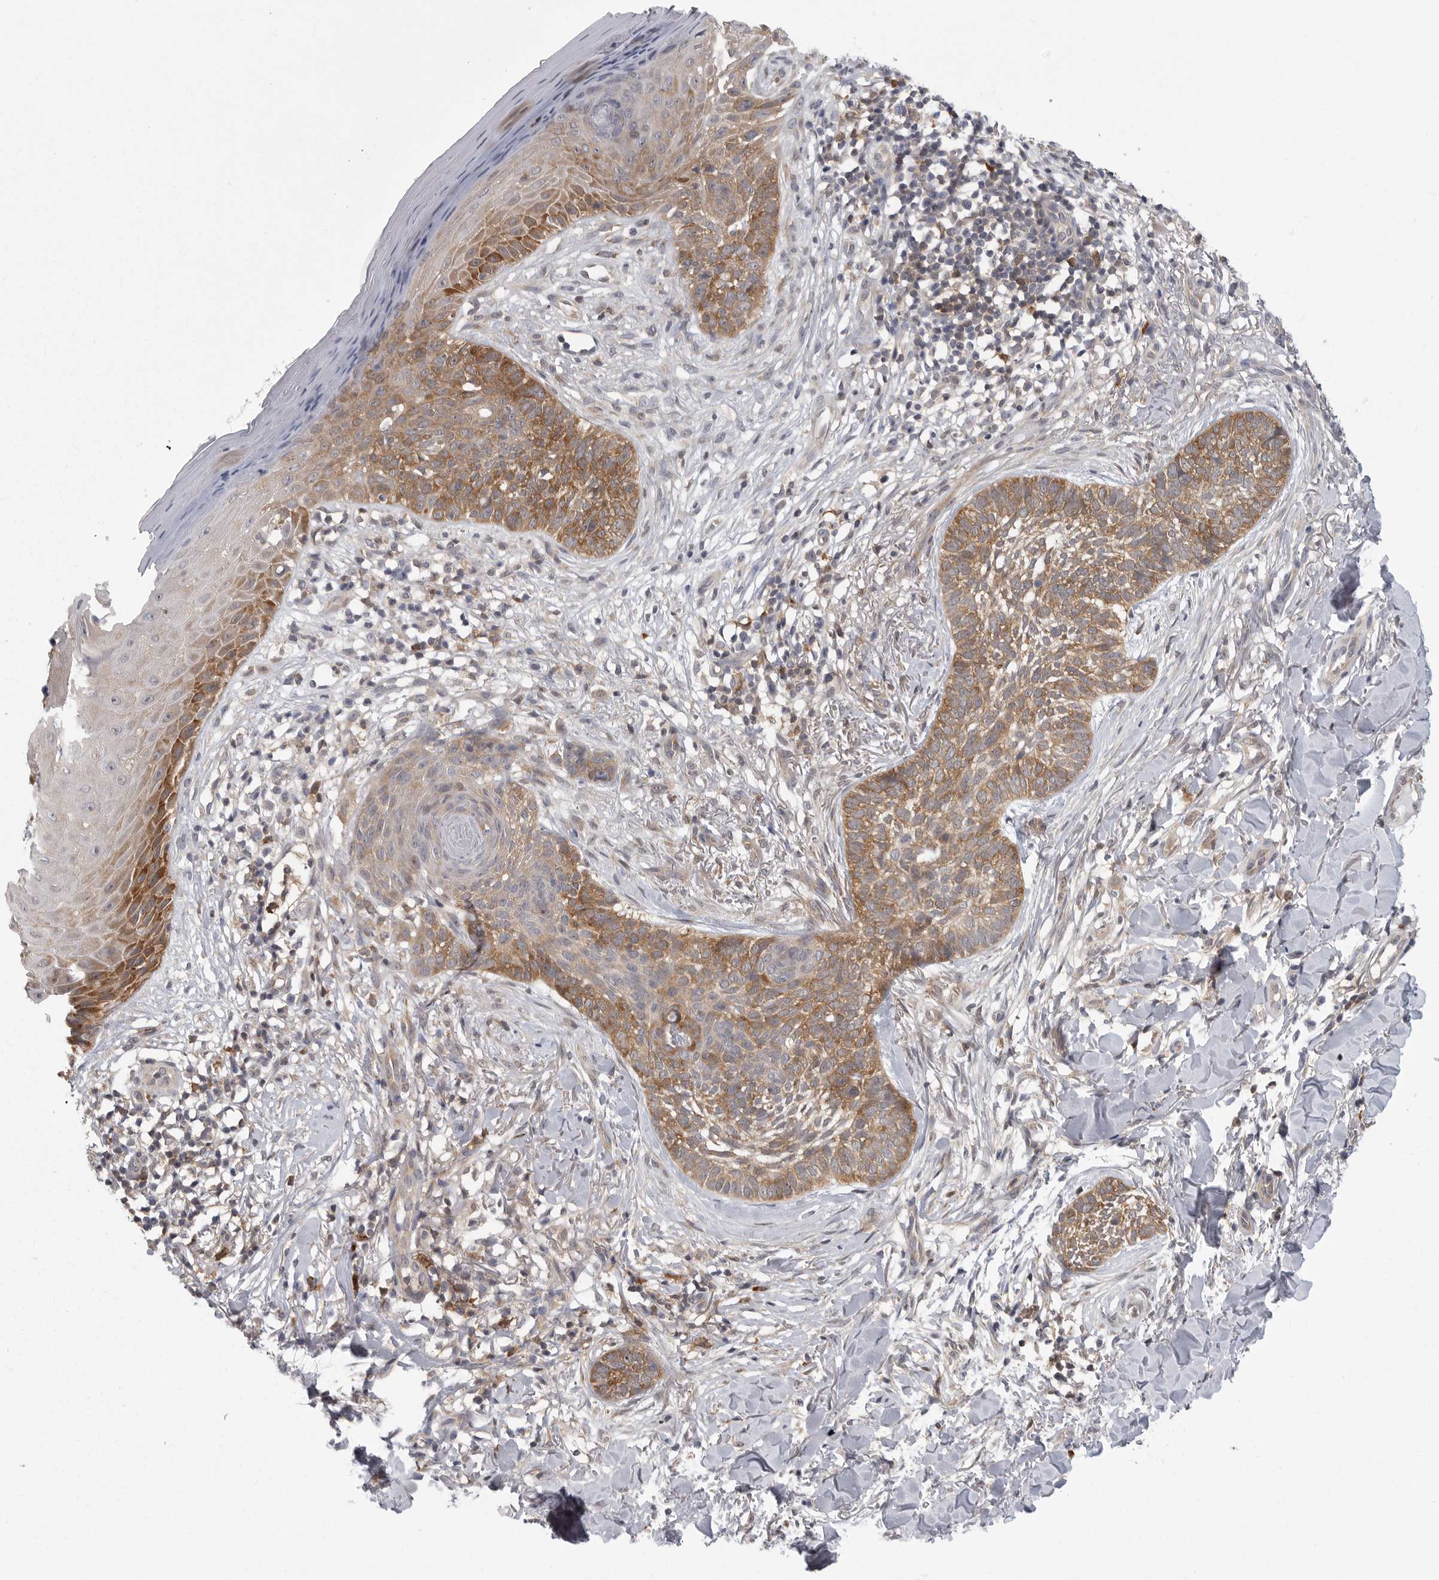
{"staining": {"intensity": "moderate", "quantity": ">75%", "location": "cytoplasmic/membranous"}, "tissue": "skin cancer", "cell_type": "Tumor cells", "image_type": "cancer", "snomed": [{"axis": "morphology", "description": "Normal tissue, NOS"}, {"axis": "morphology", "description": "Basal cell carcinoma"}, {"axis": "topography", "description": "Skin"}], "caption": "A brown stain shows moderate cytoplasmic/membranous staining of a protein in basal cell carcinoma (skin) tumor cells. The protein is stained brown, and the nuclei are stained in blue (DAB (3,3'-diaminobenzidine) IHC with brightfield microscopy, high magnification).", "gene": "CACYBP", "patient": {"sex": "male", "age": 67}}